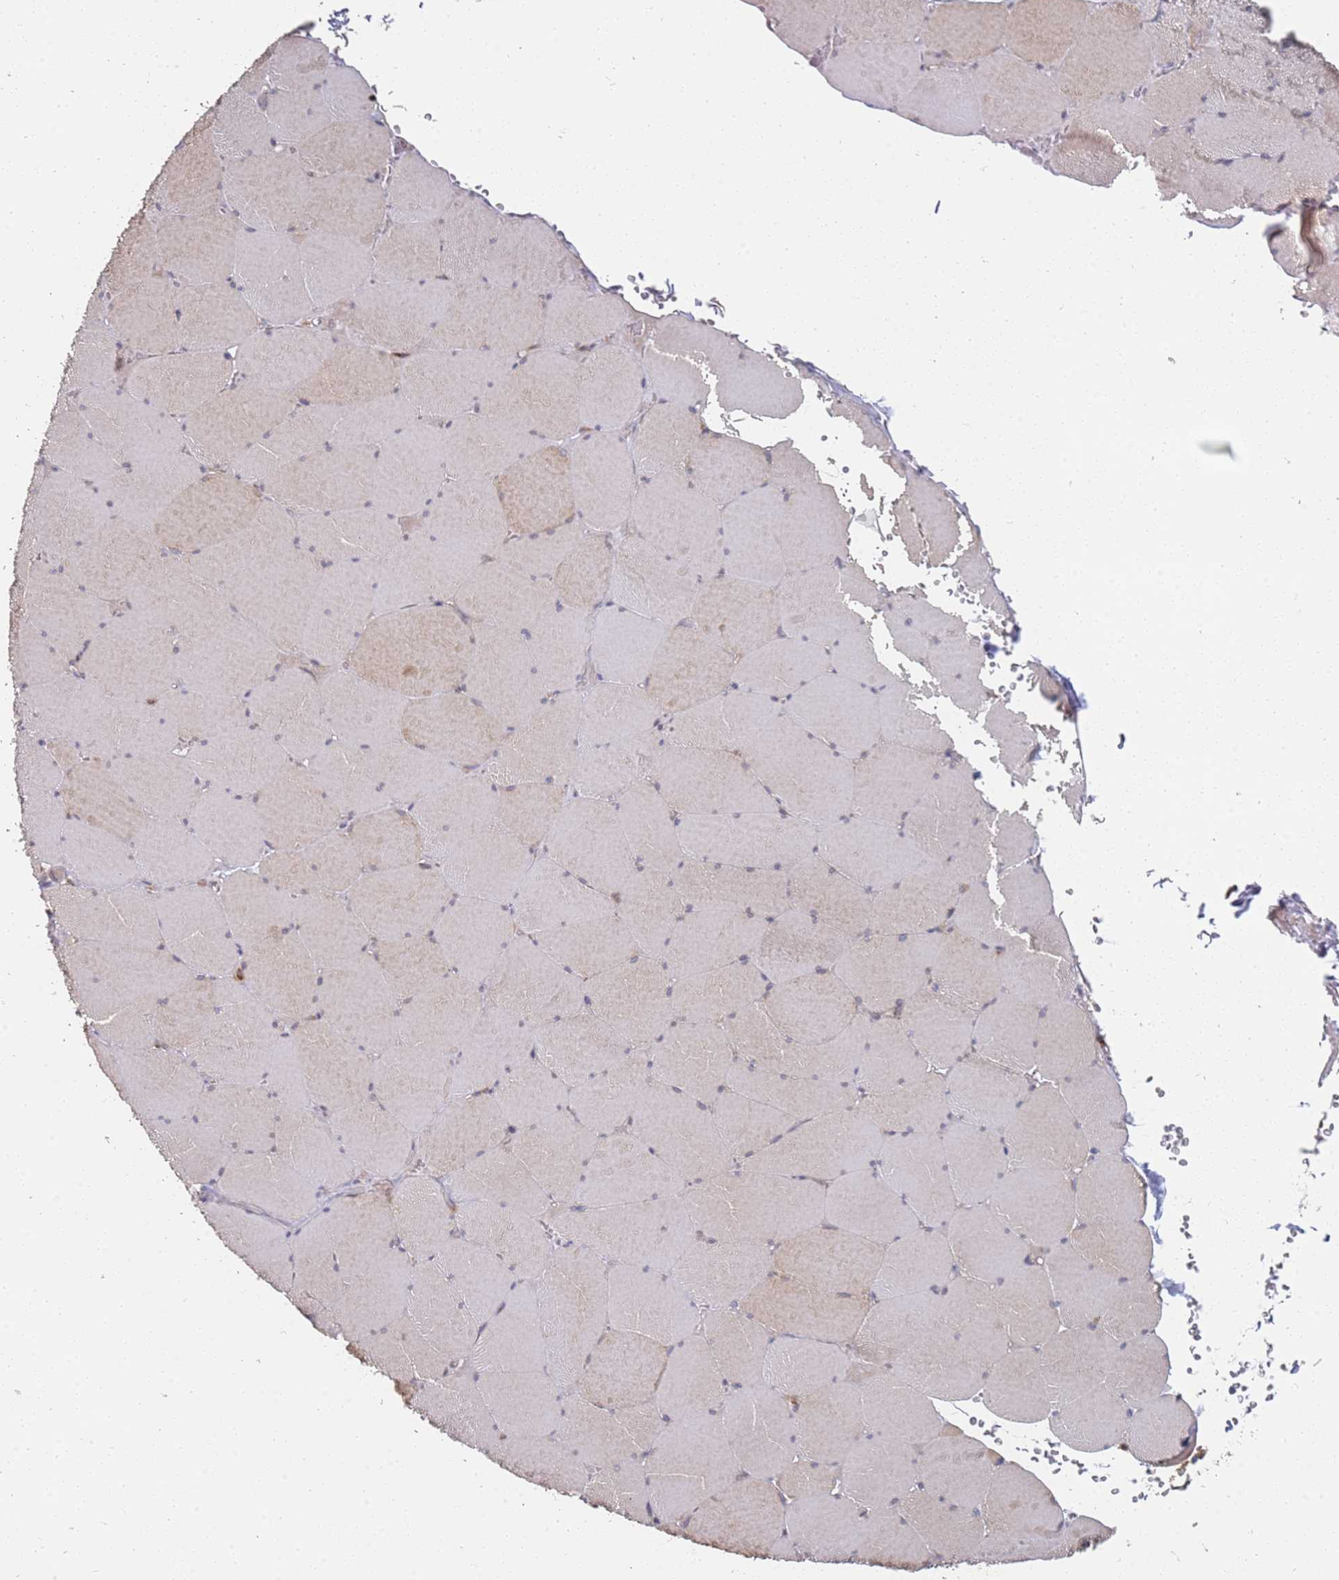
{"staining": {"intensity": "weak", "quantity": "25%-75%", "location": "cytoplasmic/membranous"}, "tissue": "skeletal muscle", "cell_type": "Myocytes", "image_type": "normal", "snomed": [{"axis": "morphology", "description": "Normal tissue, NOS"}, {"axis": "topography", "description": "Skeletal muscle"}, {"axis": "topography", "description": "Head-Neck"}], "caption": "Protein staining of unremarkable skeletal muscle exhibits weak cytoplasmic/membranous positivity in about 25%-75% of myocytes. (brown staining indicates protein expression, while blue staining denotes nuclei).", "gene": "VRK2", "patient": {"sex": "male", "age": 66}}